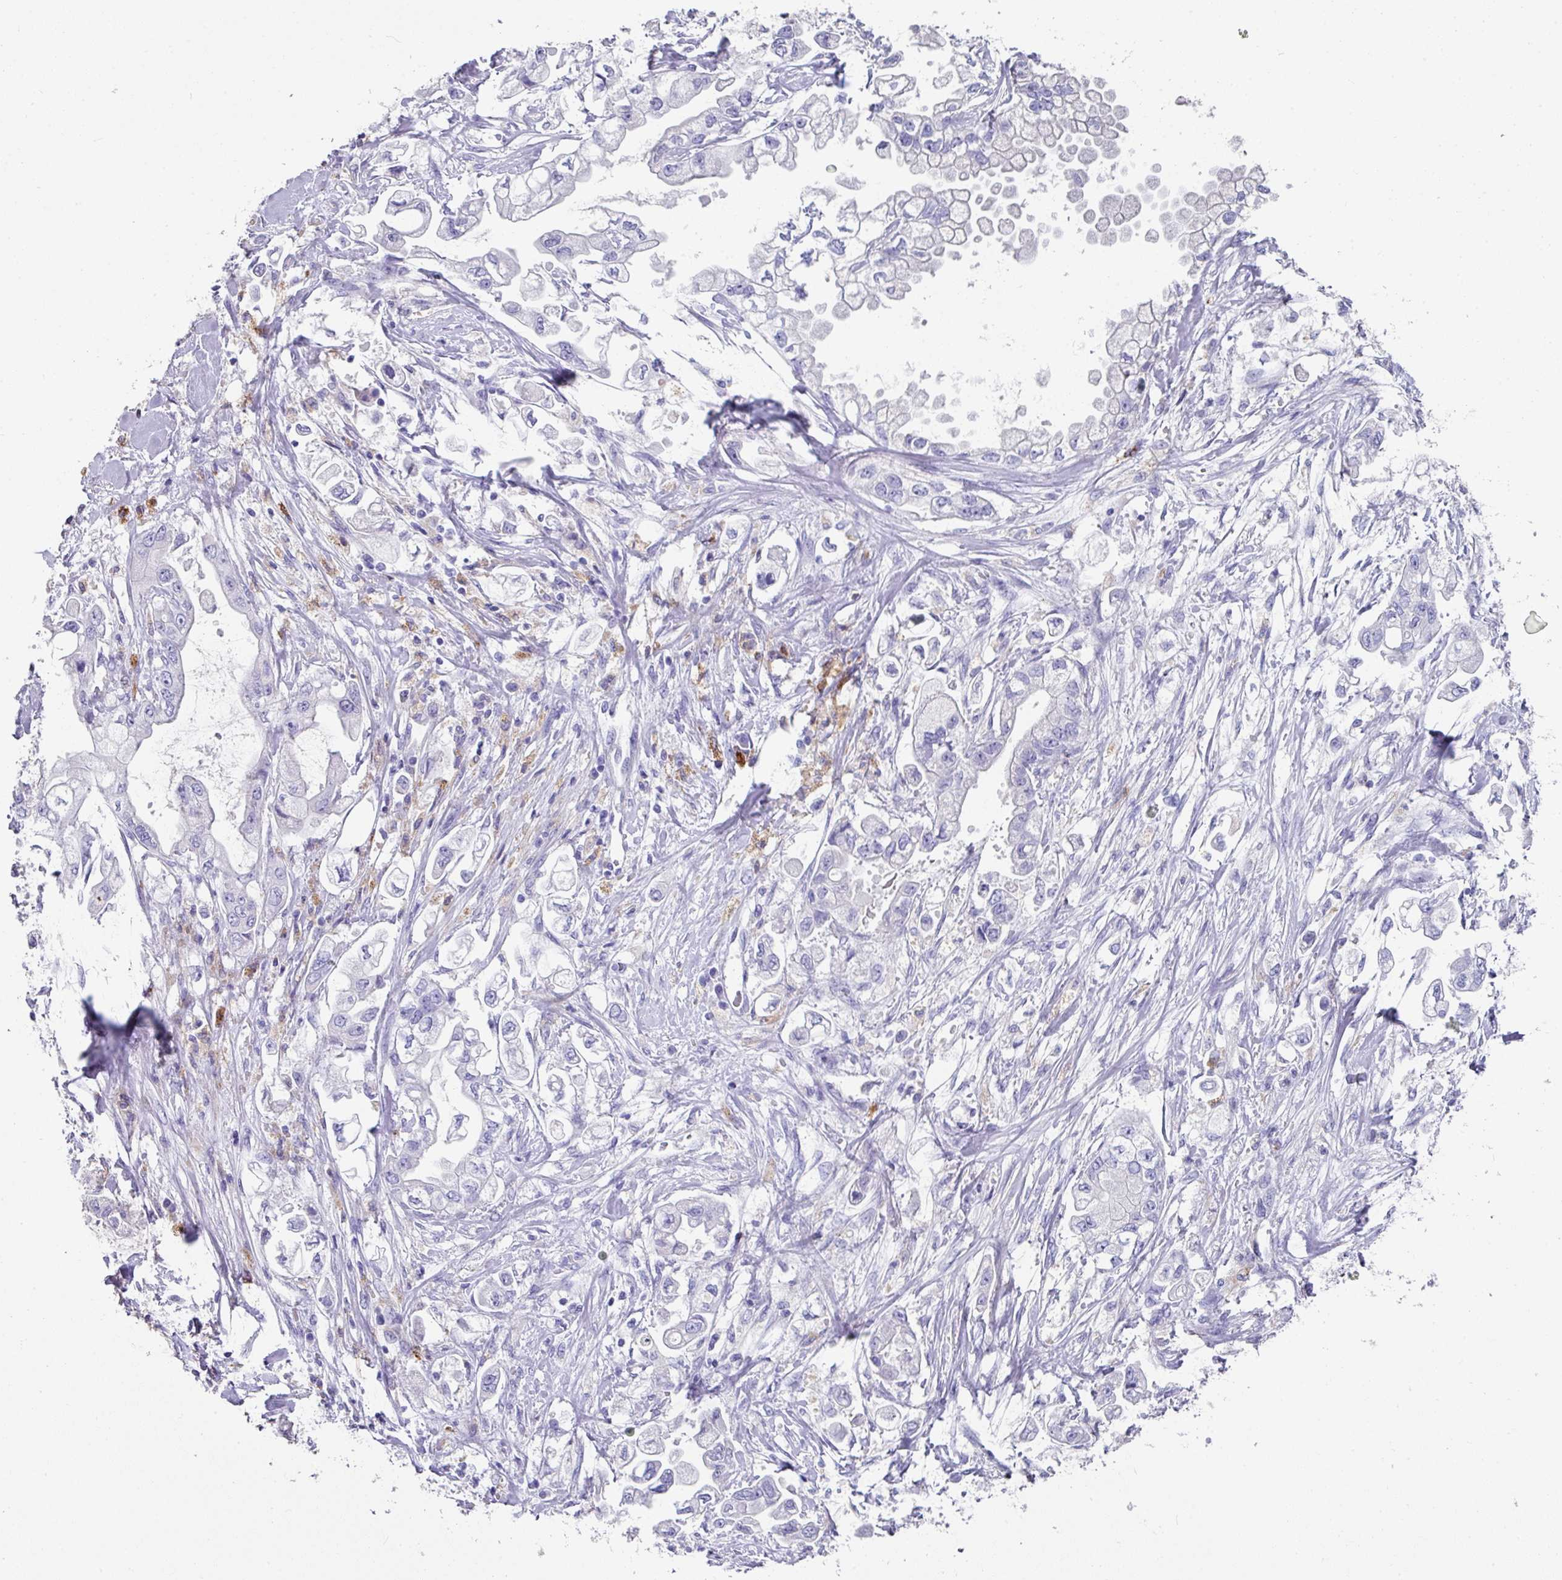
{"staining": {"intensity": "negative", "quantity": "none", "location": "none"}, "tissue": "stomach cancer", "cell_type": "Tumor cells", "image_type": "cancer", "snomed": [{"axis": "morphology", "description": "Adenocarcinoma, NOS"}, {"axis": "topography", "description": "Stomach"}], "caption": "This is an immunohistochemistry histopathology image of human stomach cancer (adenocarcinoma). There is no staining in tumor cells.", "gene": "CPVL", "patient": {"sex": "male", "age": 62}}